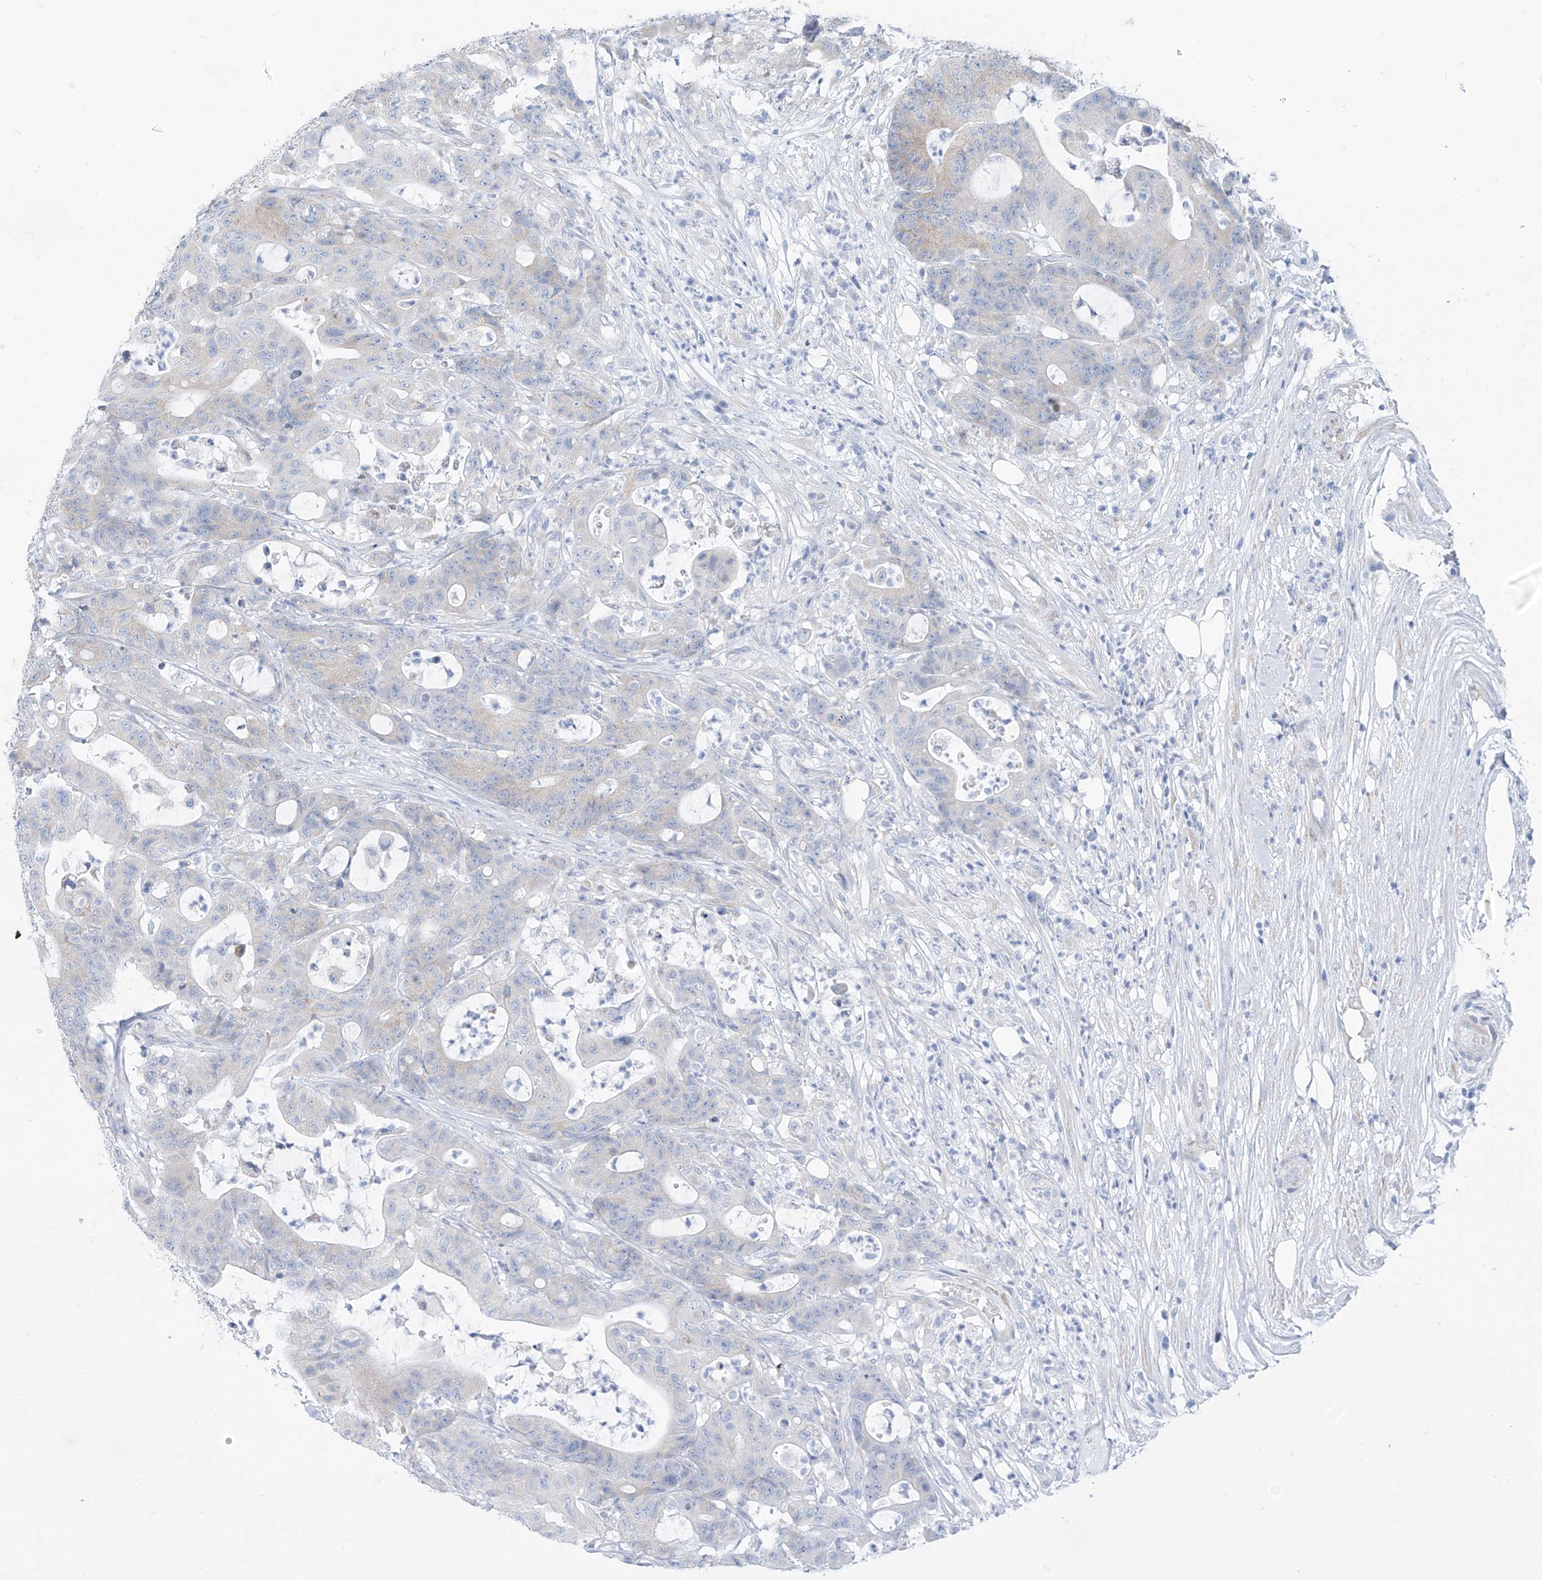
{"staining": {"intensity": "negative", "quantity": "none", "location": "none"}, "tissue": "colorectal cancer", "cell_type": "Tumor cells", "image_type": "cancer", "snomed": [{"axis": "morphology", "description": "Adenocarcinoma, NOS"}, {"axis": "topography", "description": "Colon"}], "caption": "An IHC histopathology image of colorectal cancer is shown. There is no staining in tumor cells of colorectal cancer.", "gene": "RCN2", "patient": {"sex": "female", "age": 84}}